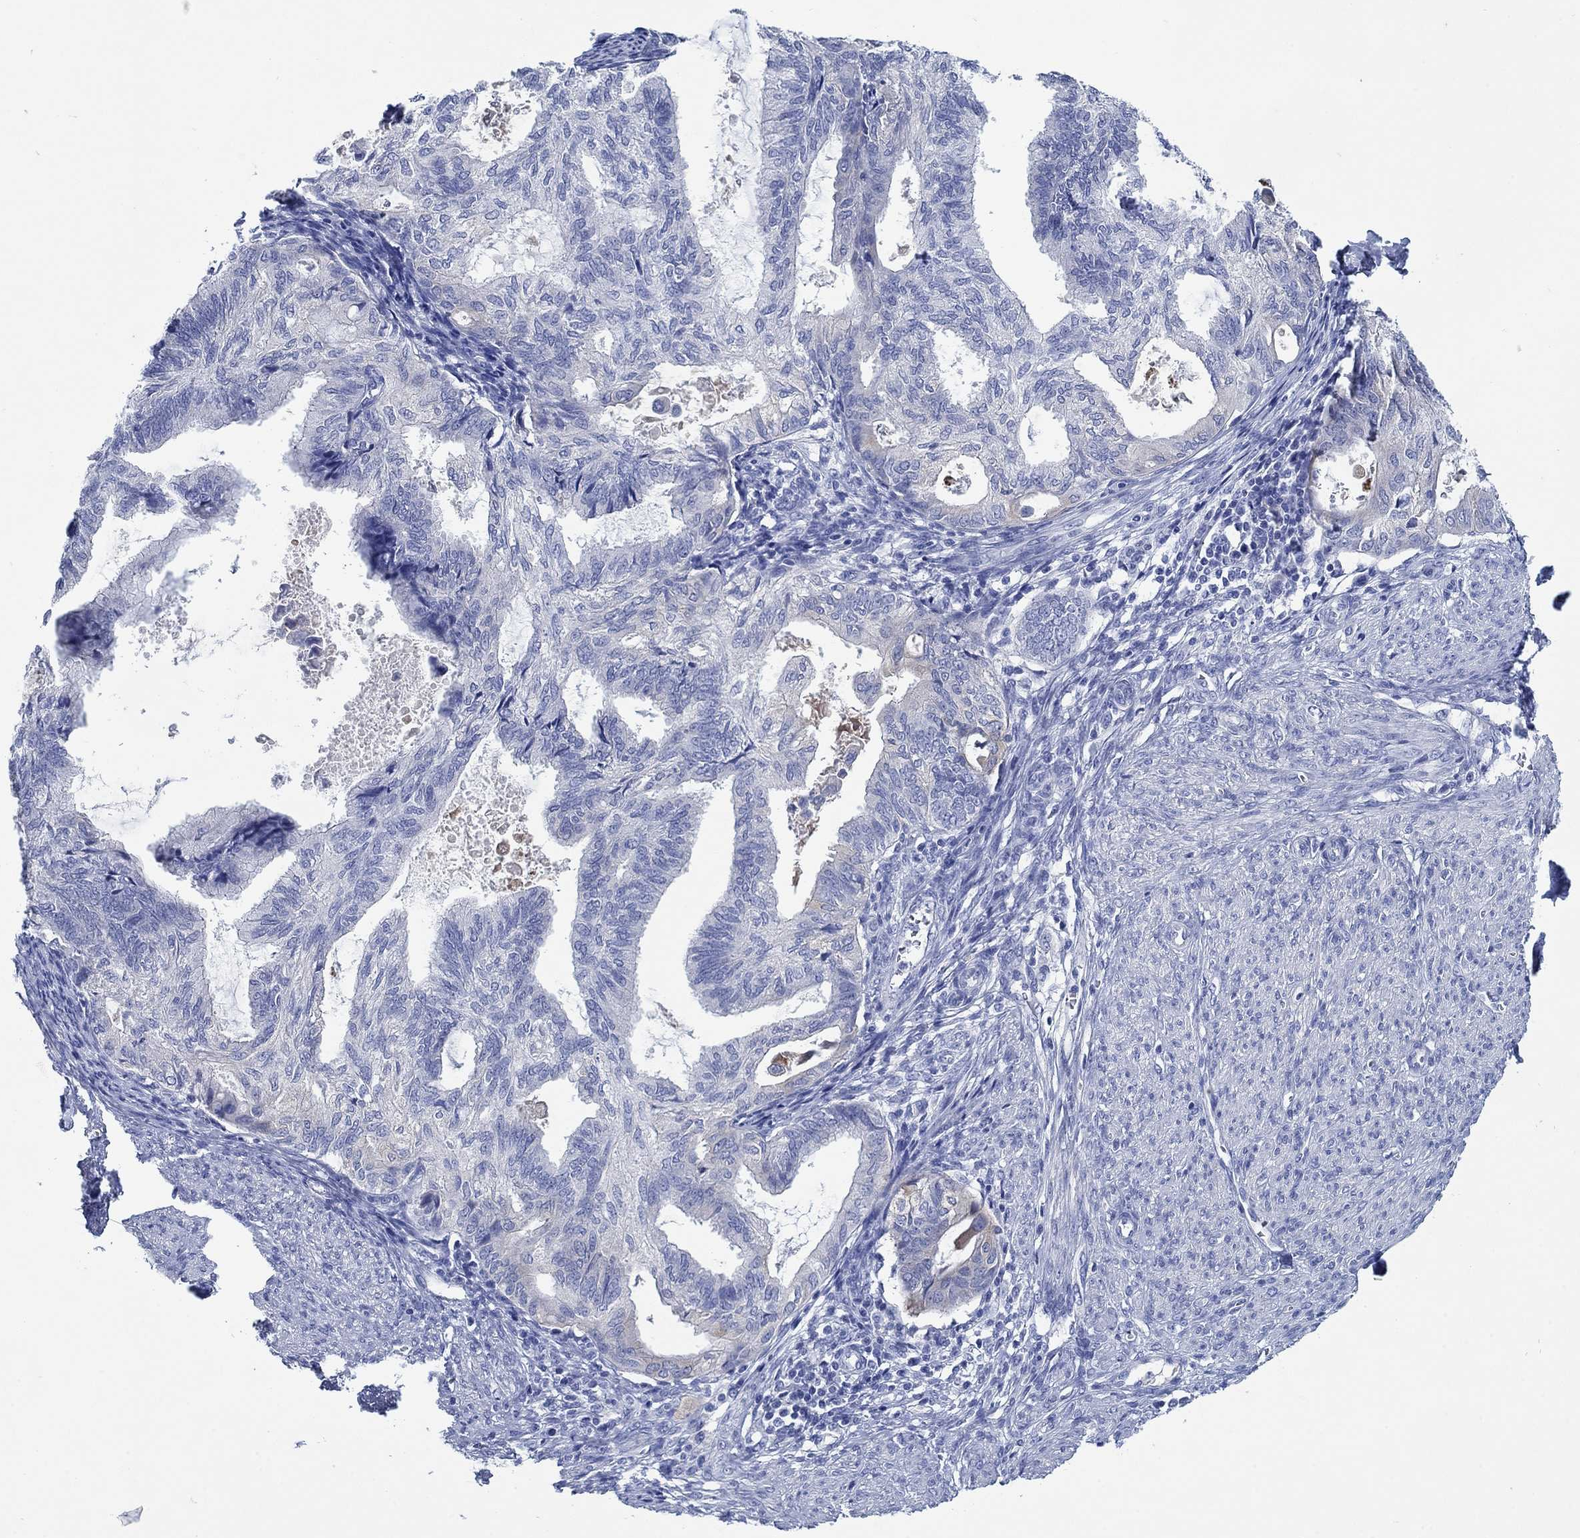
{"staining": {"intensity": "negative", "quantity": "none", "location": "none"}, "tissue": "endometrial cancer", "cell_type": "Tumor cells", "image_type": "cancer", "snomed": [{"axis": "morphology", "description": "Adenocarcinoma, NOS"}, {"axis": "topography", "description": "Endometrium"}], "caption": "IHC of endometrial adenocarcinoma displays no staining in tumor cells.", "gene": "TRIM16", "patient": {"sex": "female", "age": 86}}